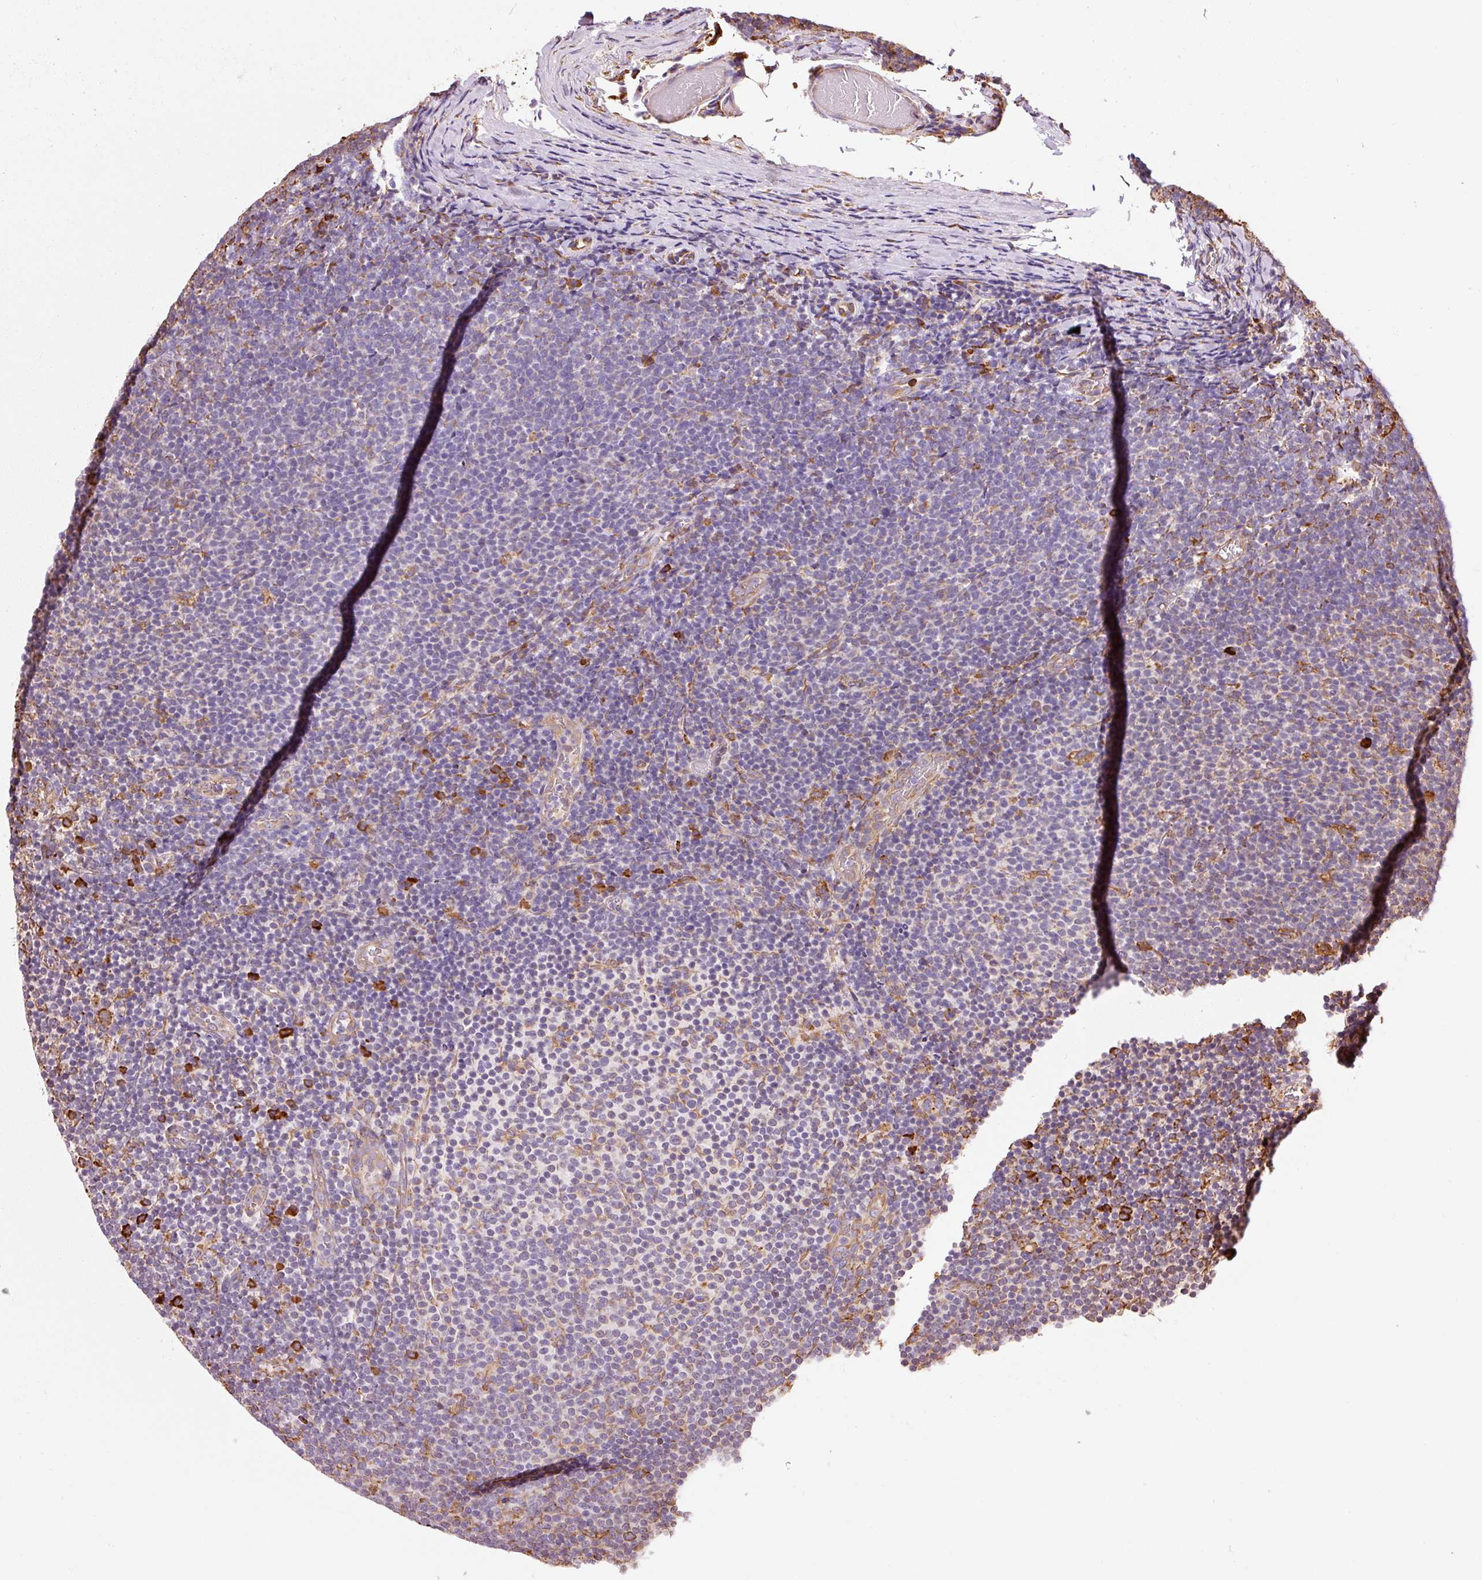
{"staining": {"intensity": "negative", "quantity": "none", "location": "none"}, "tissue": "lymphoma", "cell_type": "Tumor cells", "image_type": "cancer", "snomed": [{"axis": "morphology", "description": "Malignant lymphoma, non-Hodgkin's type, Low grade"}, {"axis": "topography", "description": "Lymph node"}], "caption": "The image displays no significant positivity in tumor cells of lymphoma. (DAB IHC with hematoxylin counter stain).", "gene": "KLC1", "patient": {"sex": "male", "age": 66}}